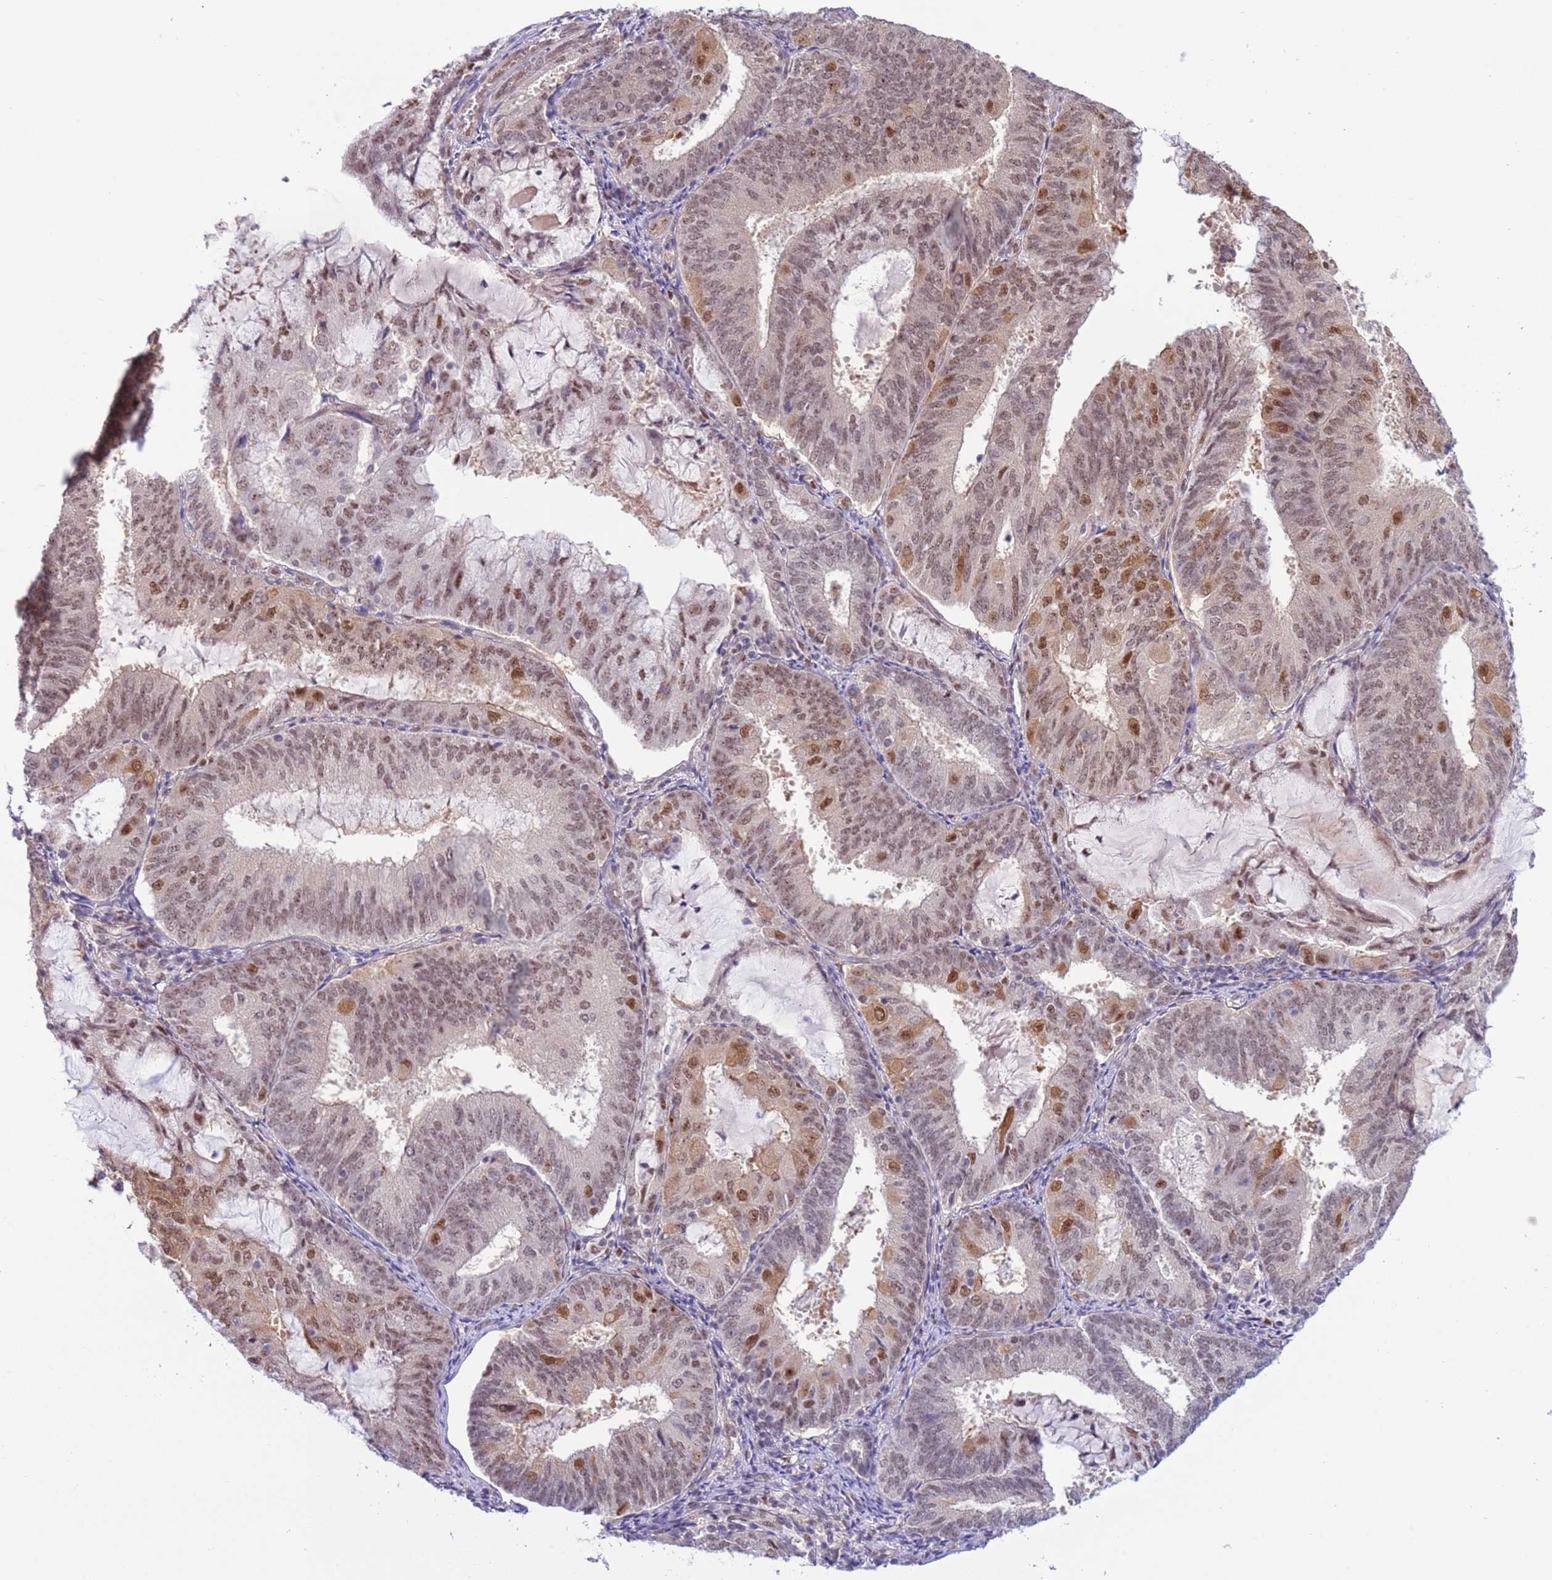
{"staining": {"intensity": "moderate", "quantity": ">75%", "location": "nuclear"}, "tissue": "endometrial cancer", "cell_type": "Tumor cells", "image_type": "cancer", "snomed": [{"axis": "morphology", "description": "Adenocarcinoma, NOS"}, {"axis": "topography", "description": "Endometrium"}], "caption": "Protein positivity by immunohistochemistry (IHC) displays moderate nuclear staining in about >75% of tumor cells in endometrial adenocarcinoma. The staining was performed using DAB to visualize the protein expression in brown, while the nuclei were stained in blue with hematoxylin (Magnification: 20x).", "gene": "PRPF6", "patient": {"sex": "female", "age": 81}}